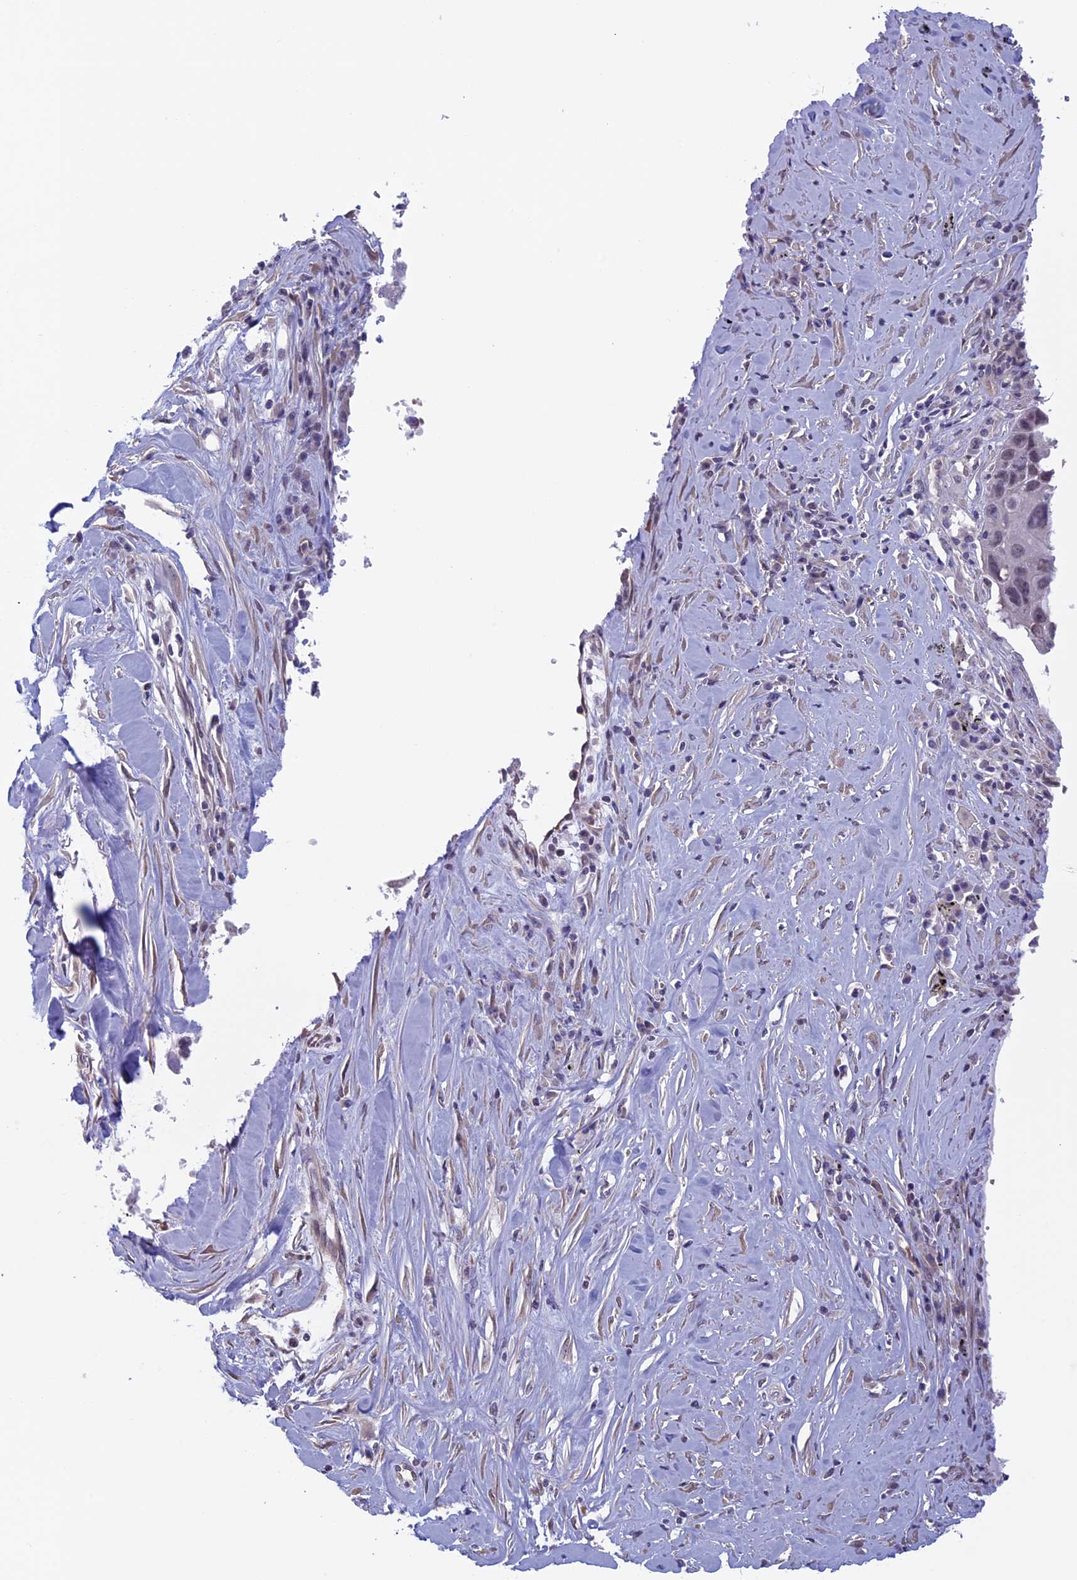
{"staining": {"intensity": "weak", "quantity": "<25%", "location": "nuclear"}, "tissue": "lung cancer", "cell_type": "Tumor cells", "image_type": "cancer", "snomed": [{"axis": "morphology", "description": "Squamous cell carcinoma, NOS"}, {"axis": "topography", "description": "Lung"}], "caption": "Protein analysis of squamous cell carcinoma (lung) exhibits no significant positivity in tumor cells.", "gene": "SLC1A6", "patient": {"sex": "male", "age": 61}}